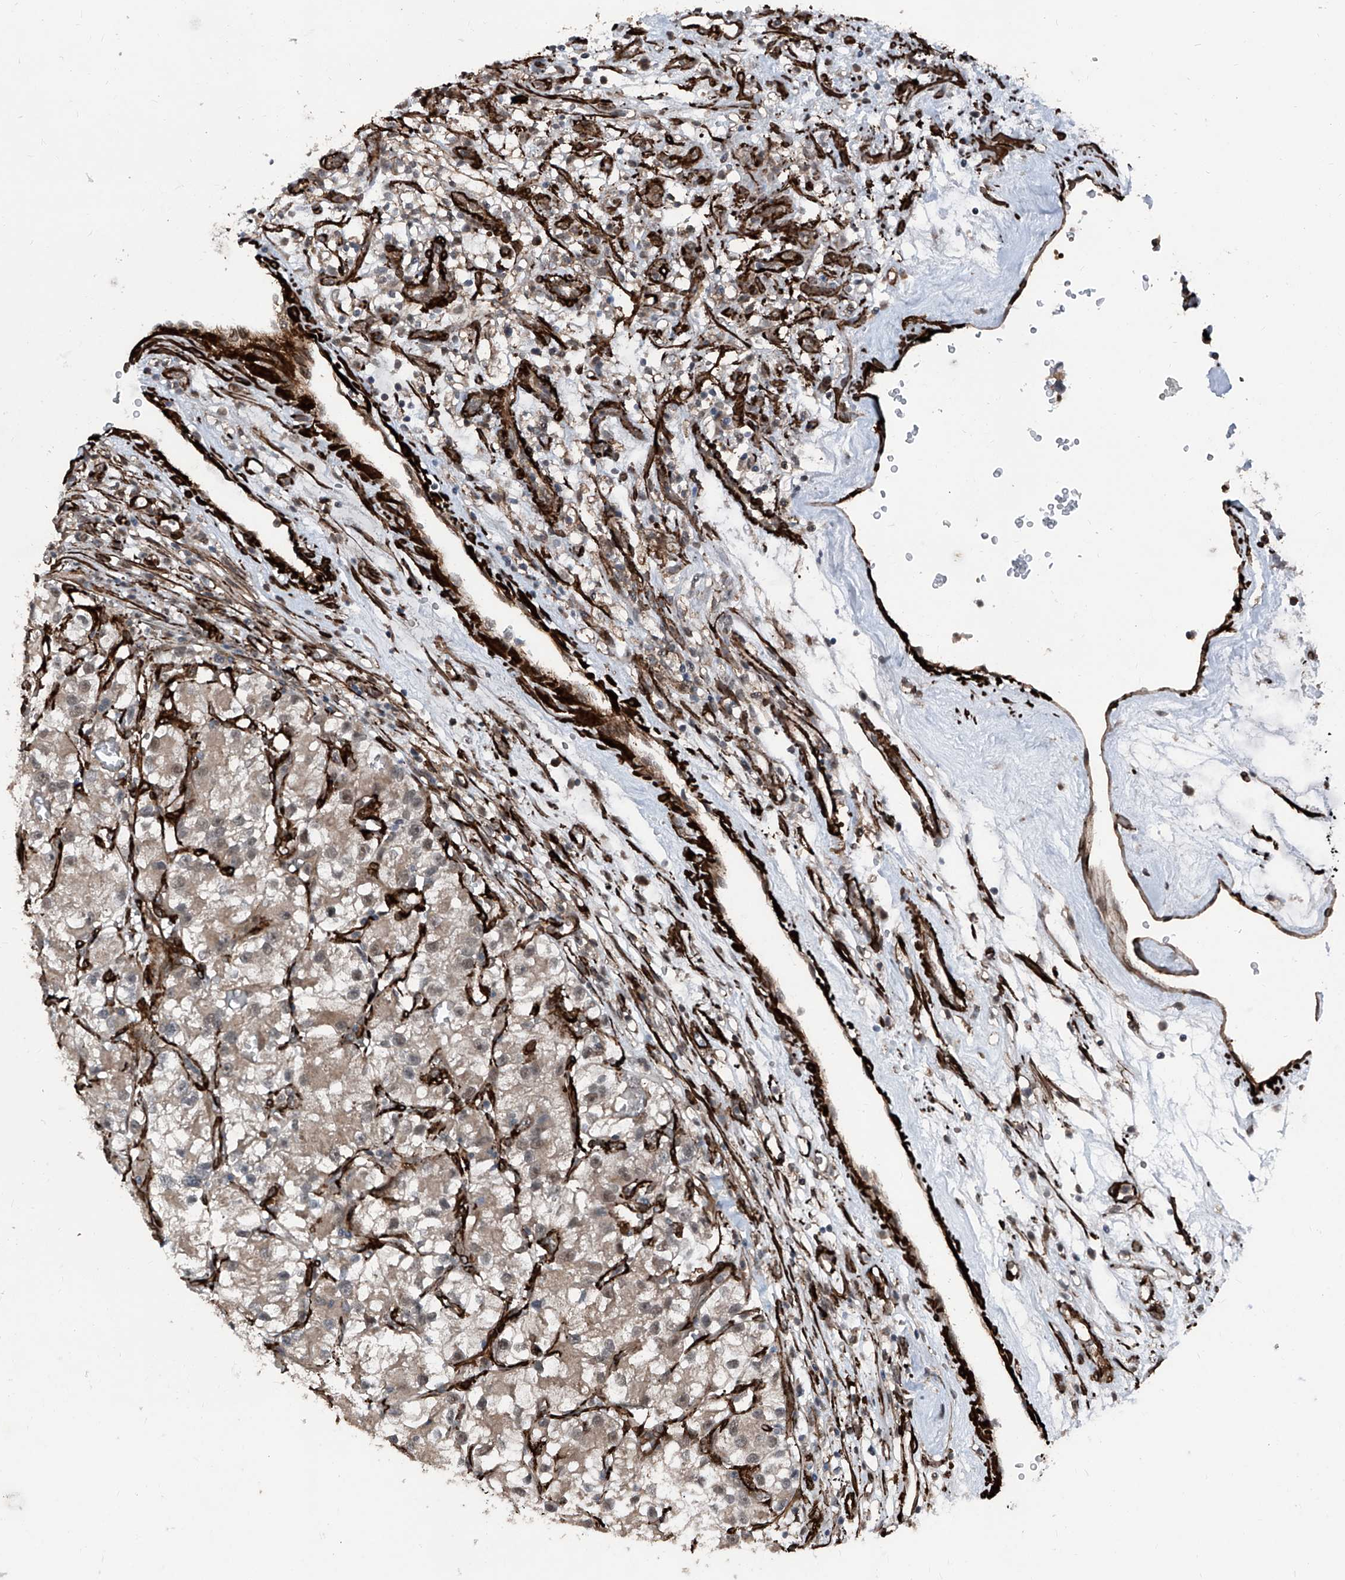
{"staining": {"intensity": "weak", "quantity": "<25%", "location": "cytoplasmic/membranous"}, "tissue": "renal cancer", "cell_type": "Tumor cells", "image_type": "cancer", "snomed": [{"axis": "morphology", "description": "Adenocarcinoma, NOS"}, {"axis": "topography", "description": "Kidney"}], "caption": "Micrograph shows no protein staining in tumor cells of renal adenocarcinoma tissue.", "gene": "COA7", "patient": {"sex": "female", "age": 57}}